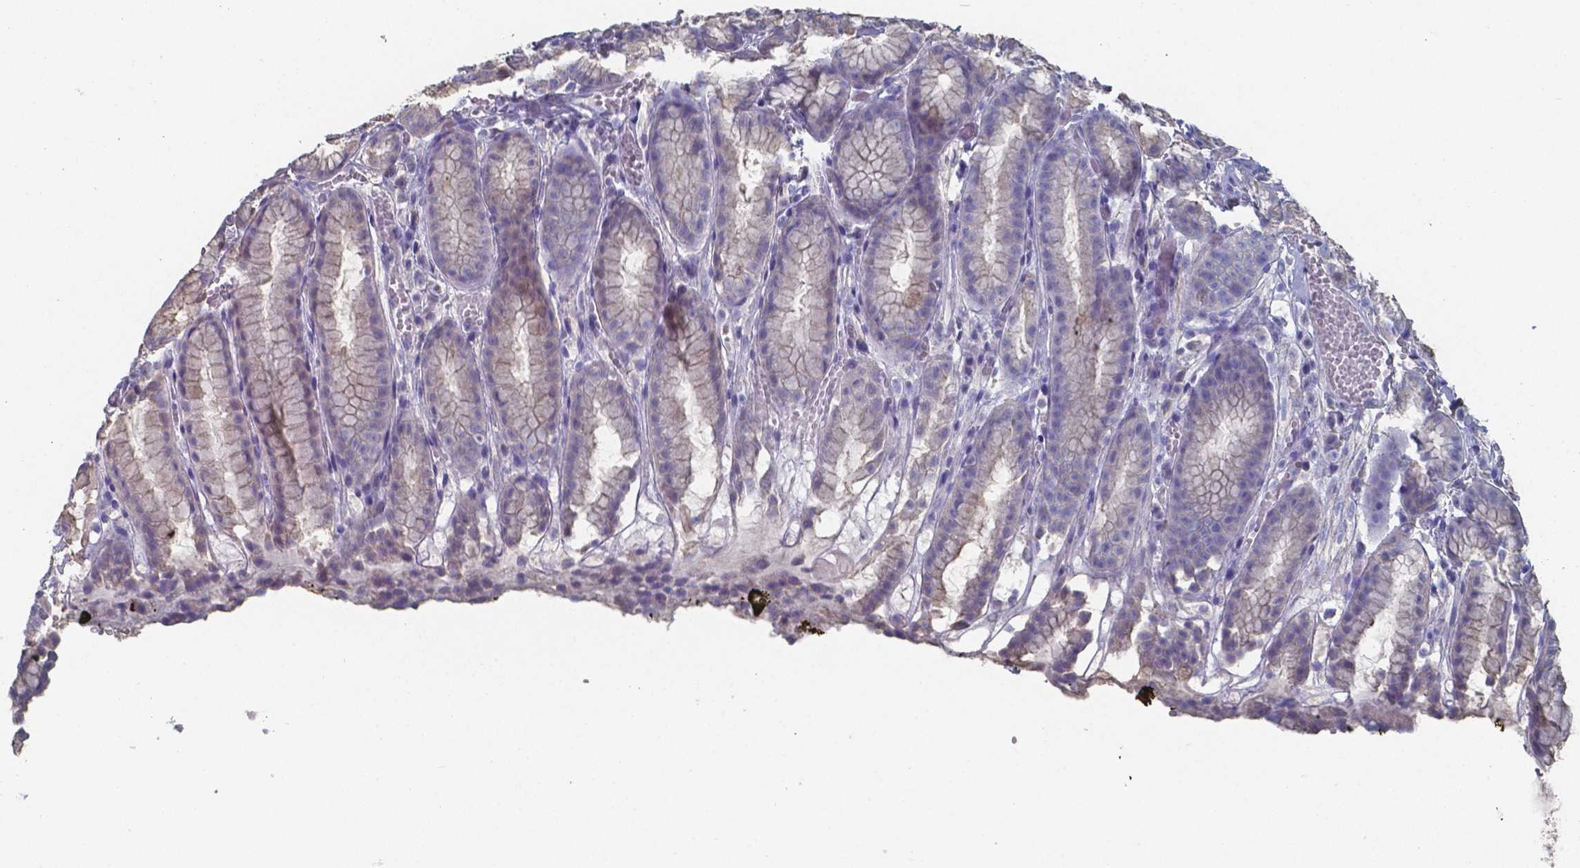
{"staining": {"intensity": "weak", "quantity": "<25%", "location": "cytoplasmic/membranous"}, "tissue": "stomach", "cell_type": "Glandular cells", "image_type": "normal", "snomed": [{"axis": "morphology", "description": "Normal tissue, NOS"}, {"axis": "topography", "description": "Stomach"}], "caption": "Protein analysis of benign stomach reveals no significant staining in glandular cells. Nuclei are stained in blue.", "gene": "FOXJ1", "patient": {"sex": "male", "age": 70}}